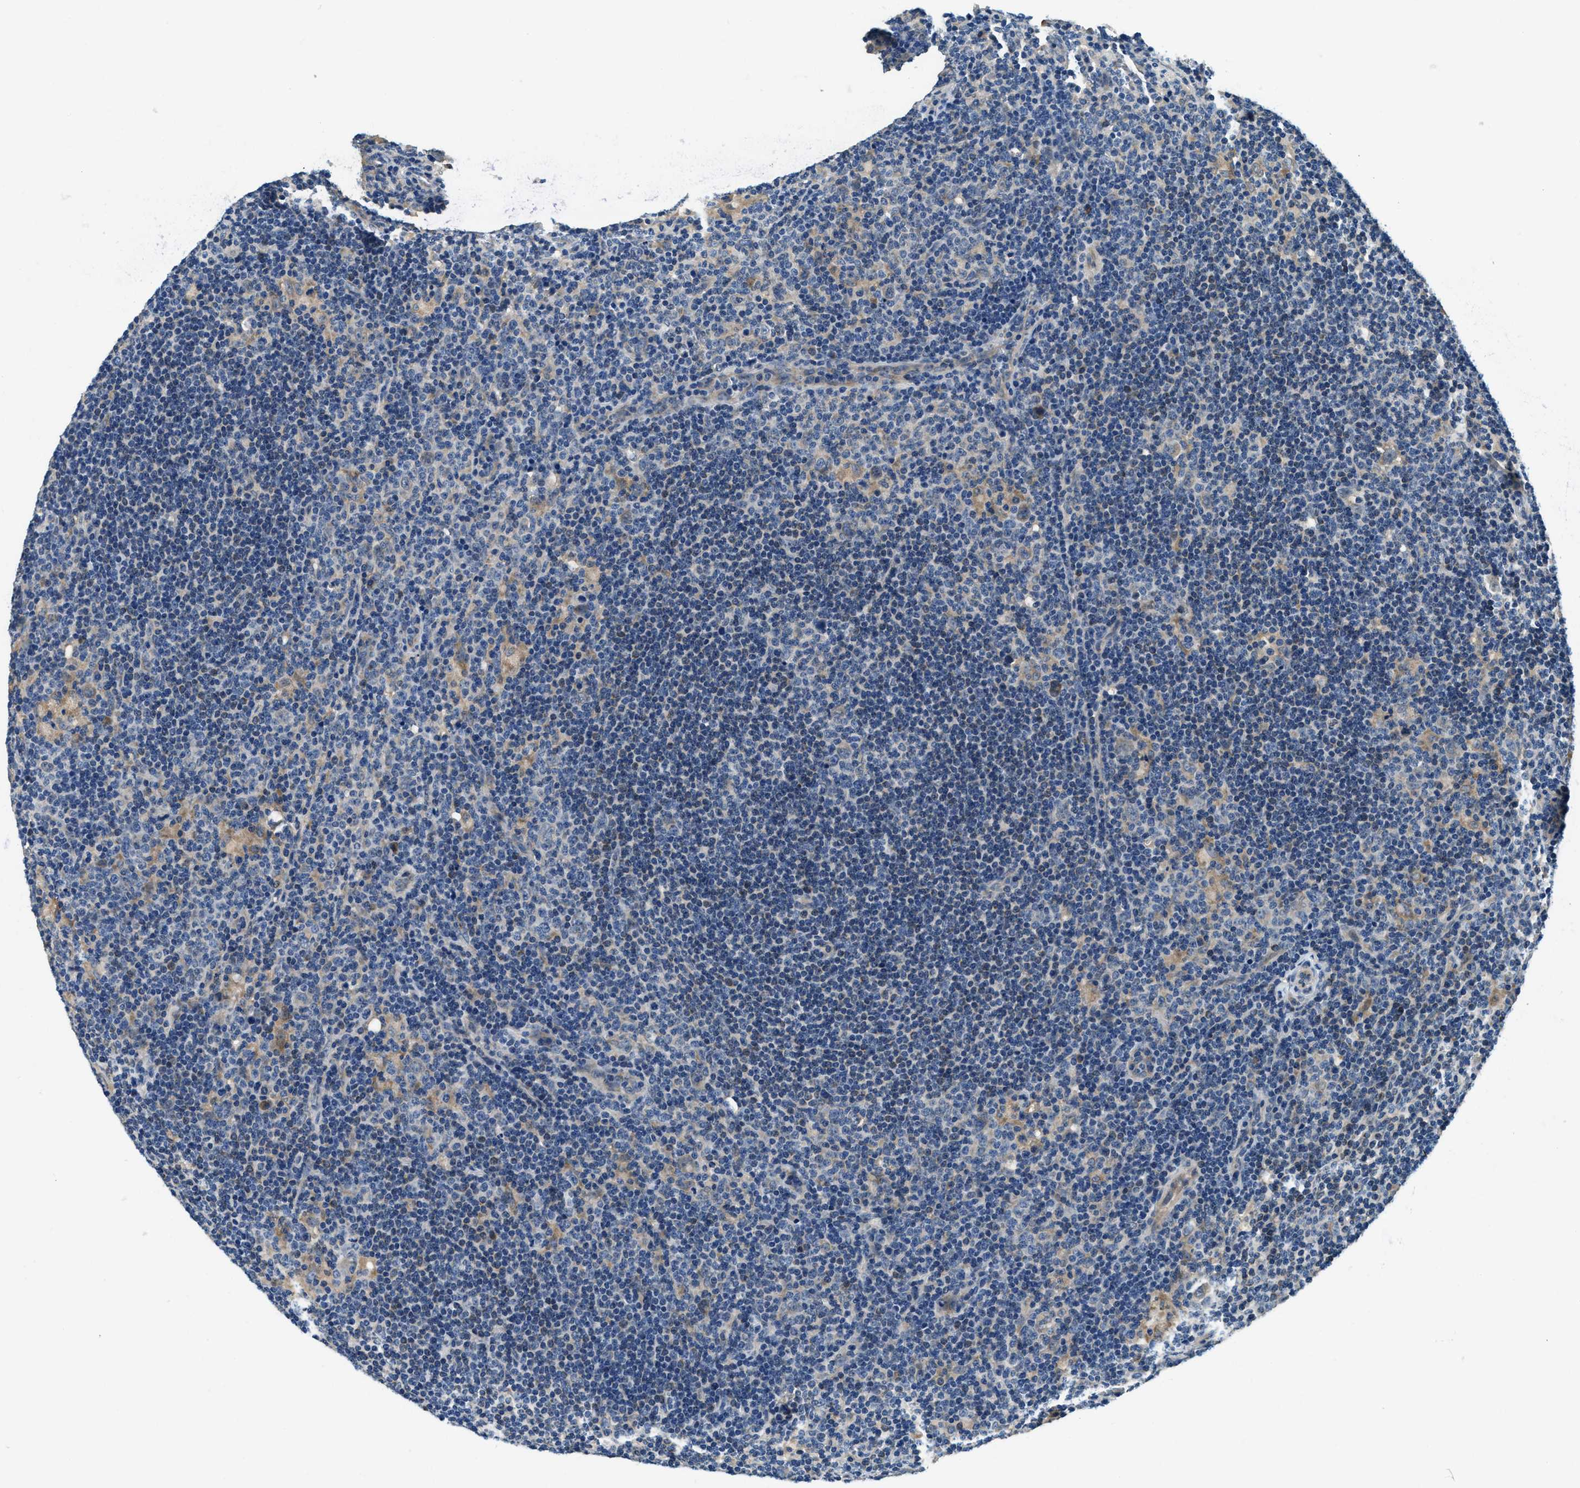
{"staining": {"intensity": "weak", "quantity": "25%-75%", "location": "cytoplasmic/membranous"}, "tissue": "lymphoma", "cell_type": "Tumor cells", "image_type": "cancer", "snomed": [{"axis": "morphology", "description": "Hodgkin's disease, NOS"}, {"axis": "topography", "description": "Lymph node"}], "caption": "An immunohistochemistry (IHC) micrograph of tumor tissue is shown. Protein staining in brown labels weak cytoplasmic/membranous positivity in Hodgkin's disease within tumor cells.", "gene": "ALDH3A2", "patient": {"sex": "female", "age": 57}}